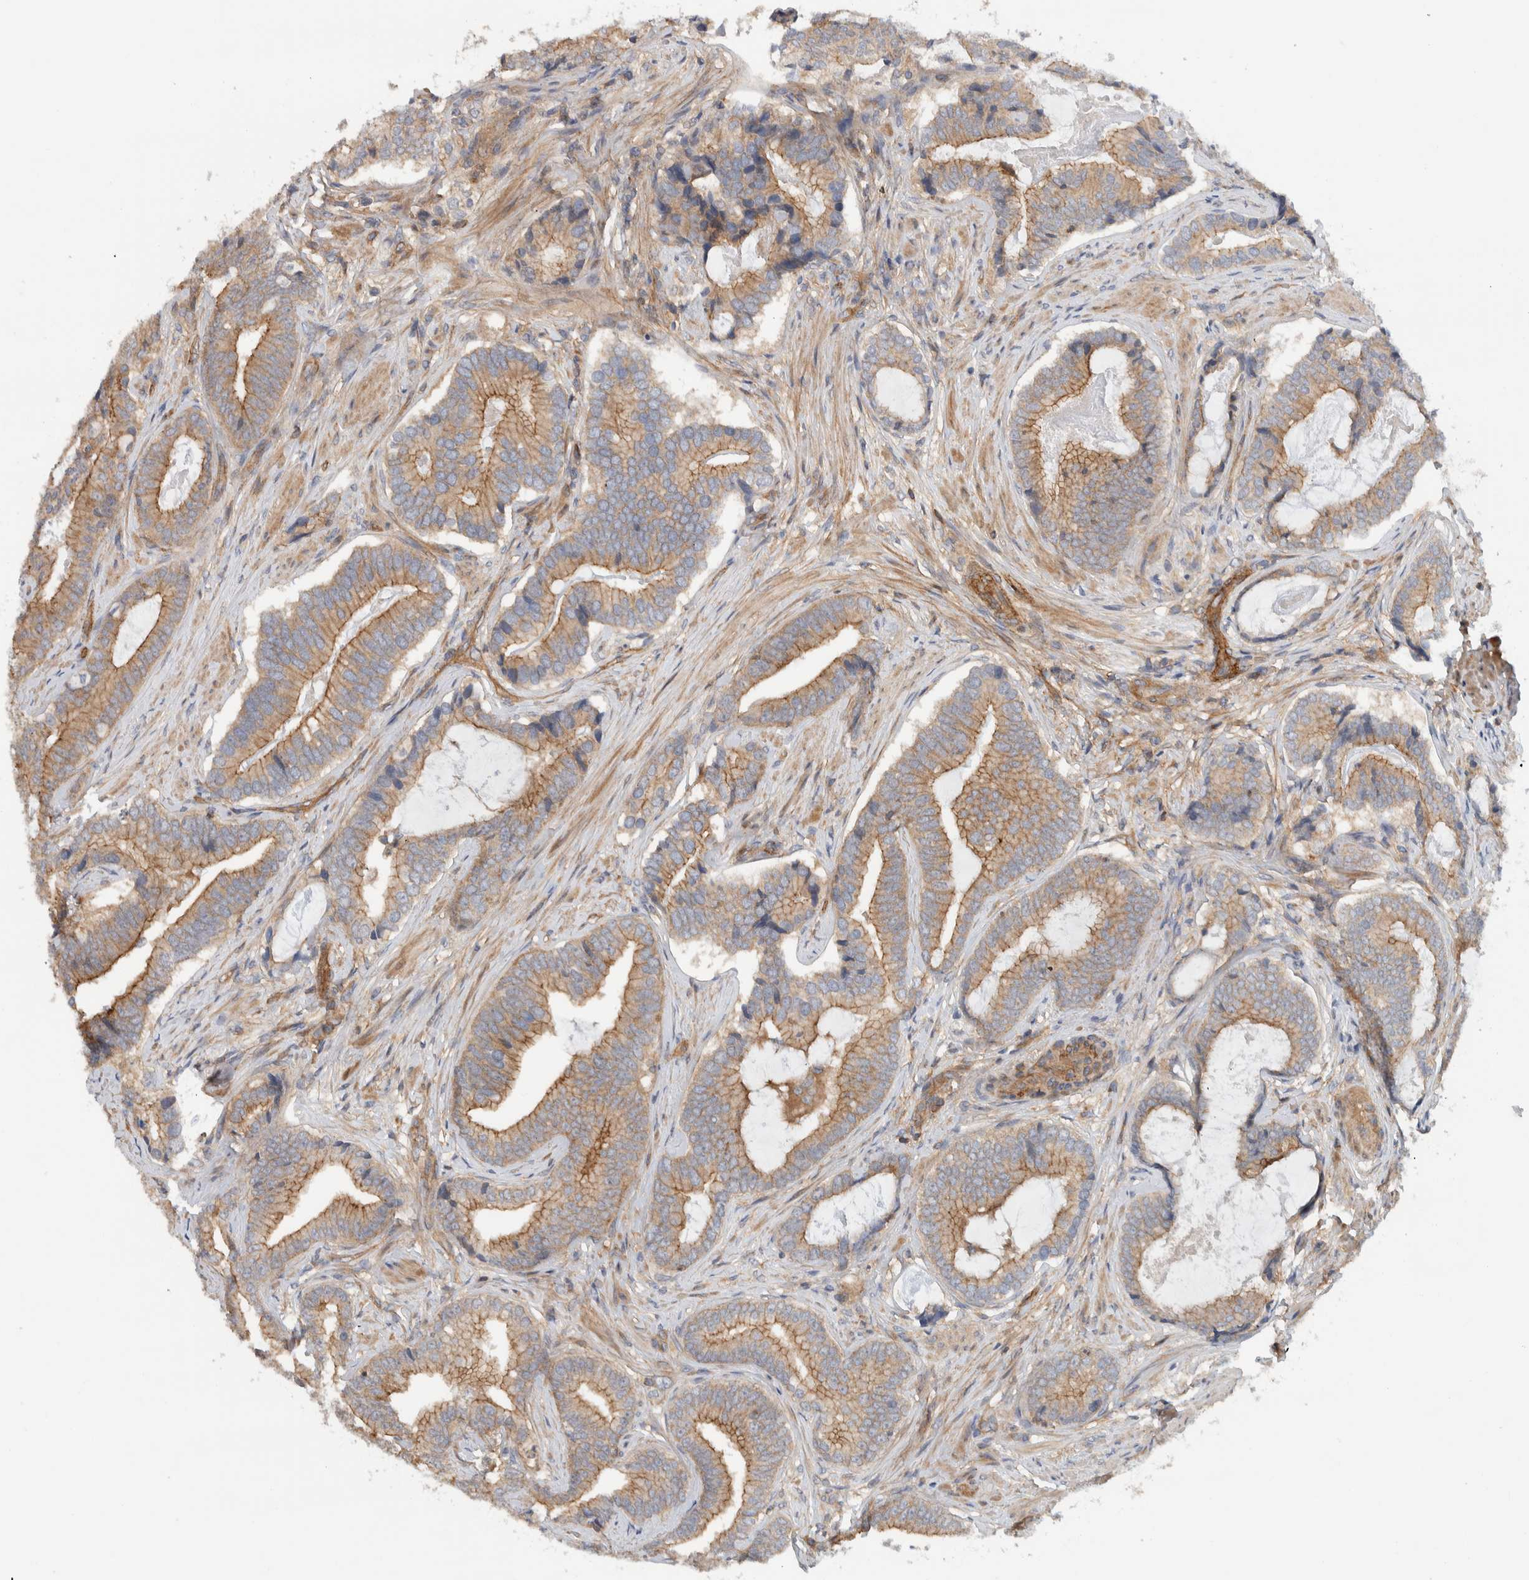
{"staining": {"intensity": "moderate", "quantity": ">75%", "location": "cytoplasmic/membranous"}, "tissue": "prostate cancer", "cell_type": "Tumor cells", "image_type": "cancer", "snomed": [{"axis": "morphology", "description": "Adenocarcinoma, High grade"}, {"axis": "topography", "description": "Prostate"}], "caption": "Adenocarcinoma (high-grade) (prostate) stained with DAB (3,3'-diaminobenzidine) immunohistochemistry (IHC) demonstrates medium levels of moderate cytoplasmic/membranous expression in approximately >75% of tumor cells.", "gene": "MPRIP", "patient": {"sex": "male", "age": 55}}